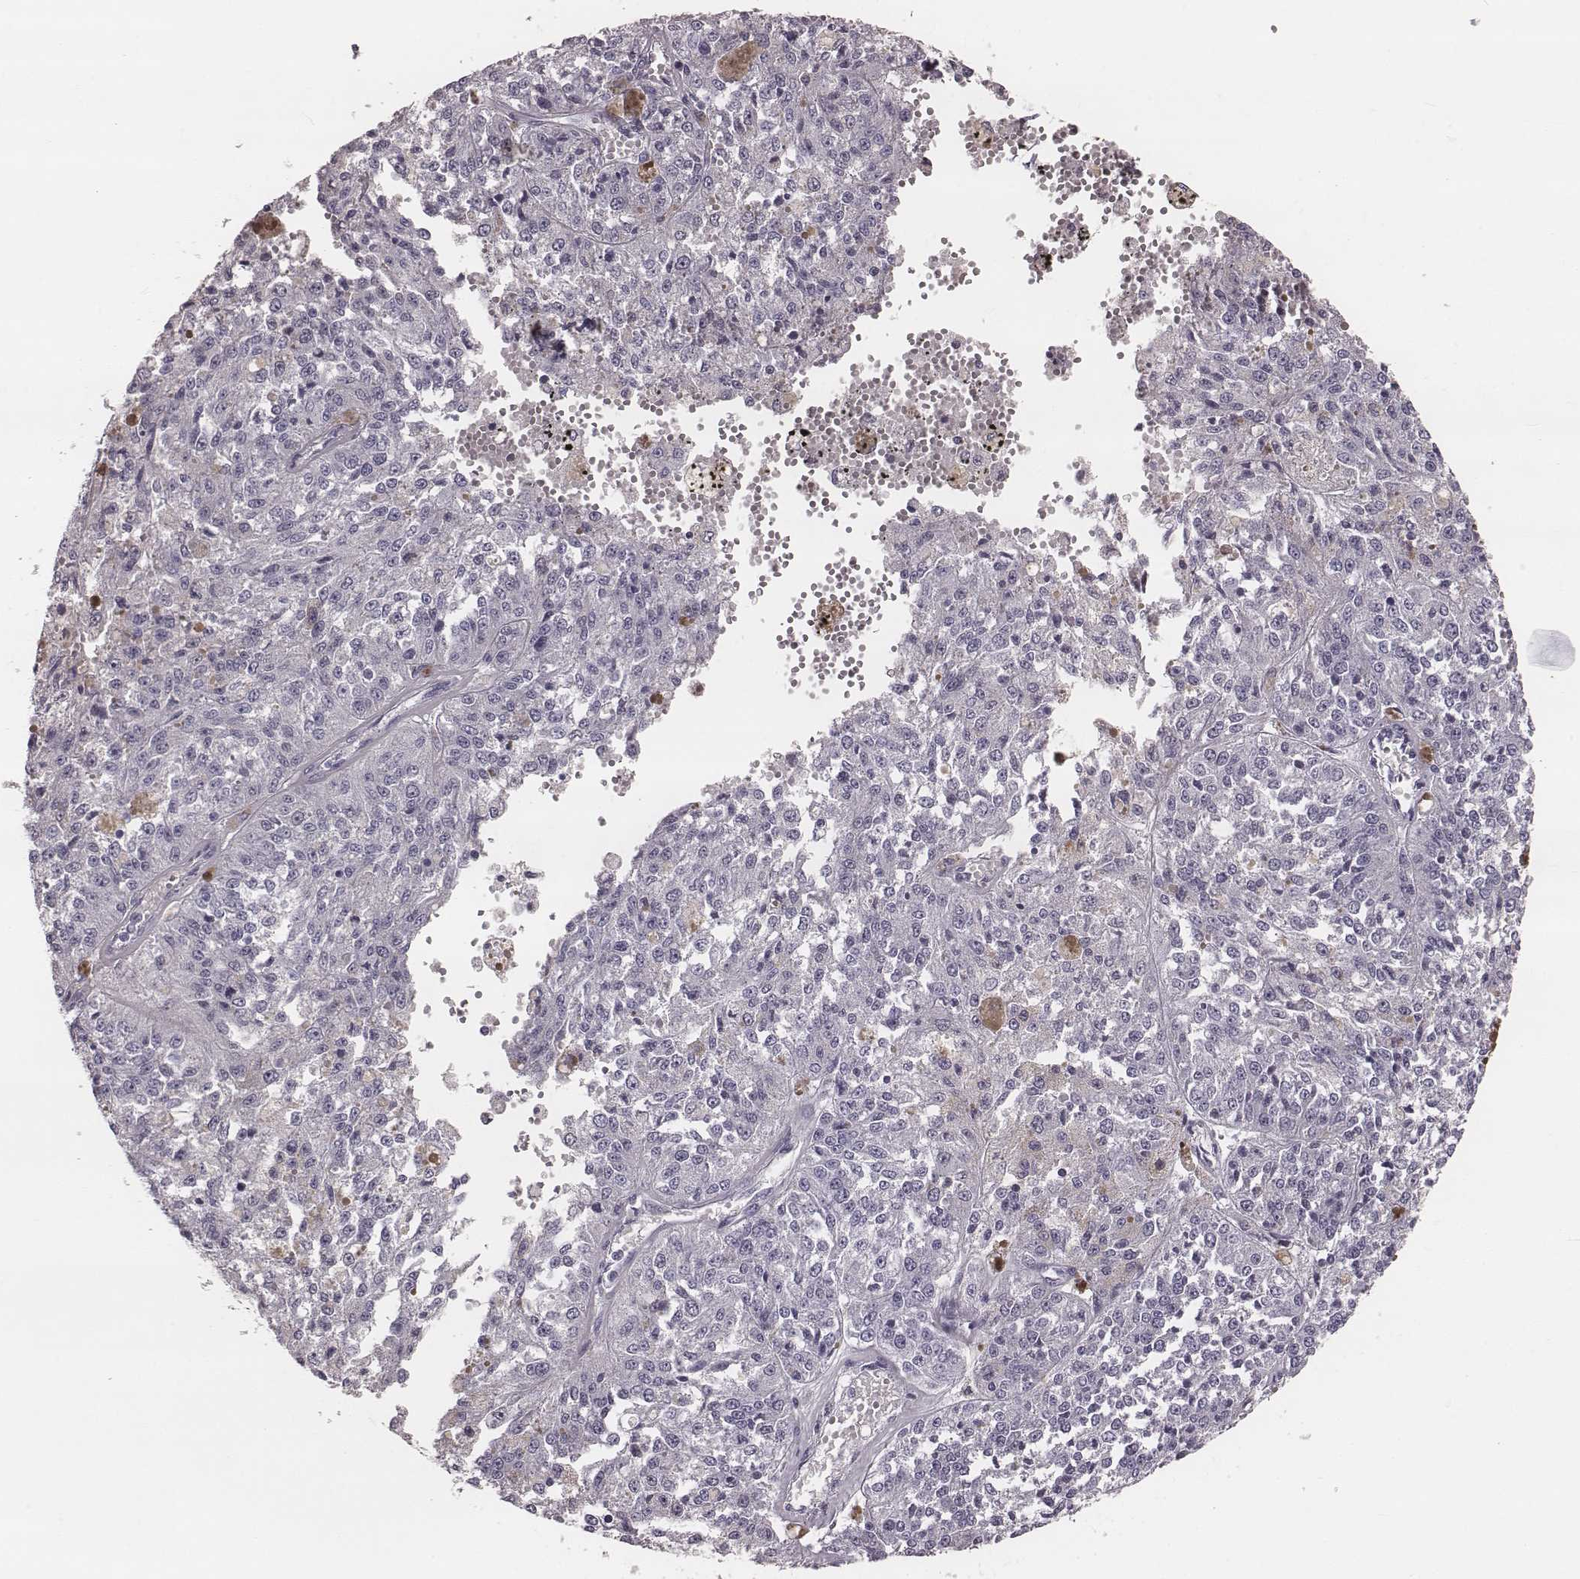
{"staining": {"intensity": "negative", "quantity": "none", "location": "none"}, "tissue": "melanoma", "cell_type": "Tumor cells", "image_type": "cancer", "snomed": [{"axis": "morphology", "description": "Malignant melanoma, Metastatic site"}, {"axis": "topography", "description": "Lymph node"}], "caption": "Immunohistochemistry photomicrograph of neoplastic tissue: human melanoma stained with DAB displays no significant protein positivity in tumor cells. (Brightfield microscopy of DAB (3,3'-diaminobenzidine) IHC at high magnification).", "gene": "KRT74", "patient": {"sex": "female", "age": 64}}